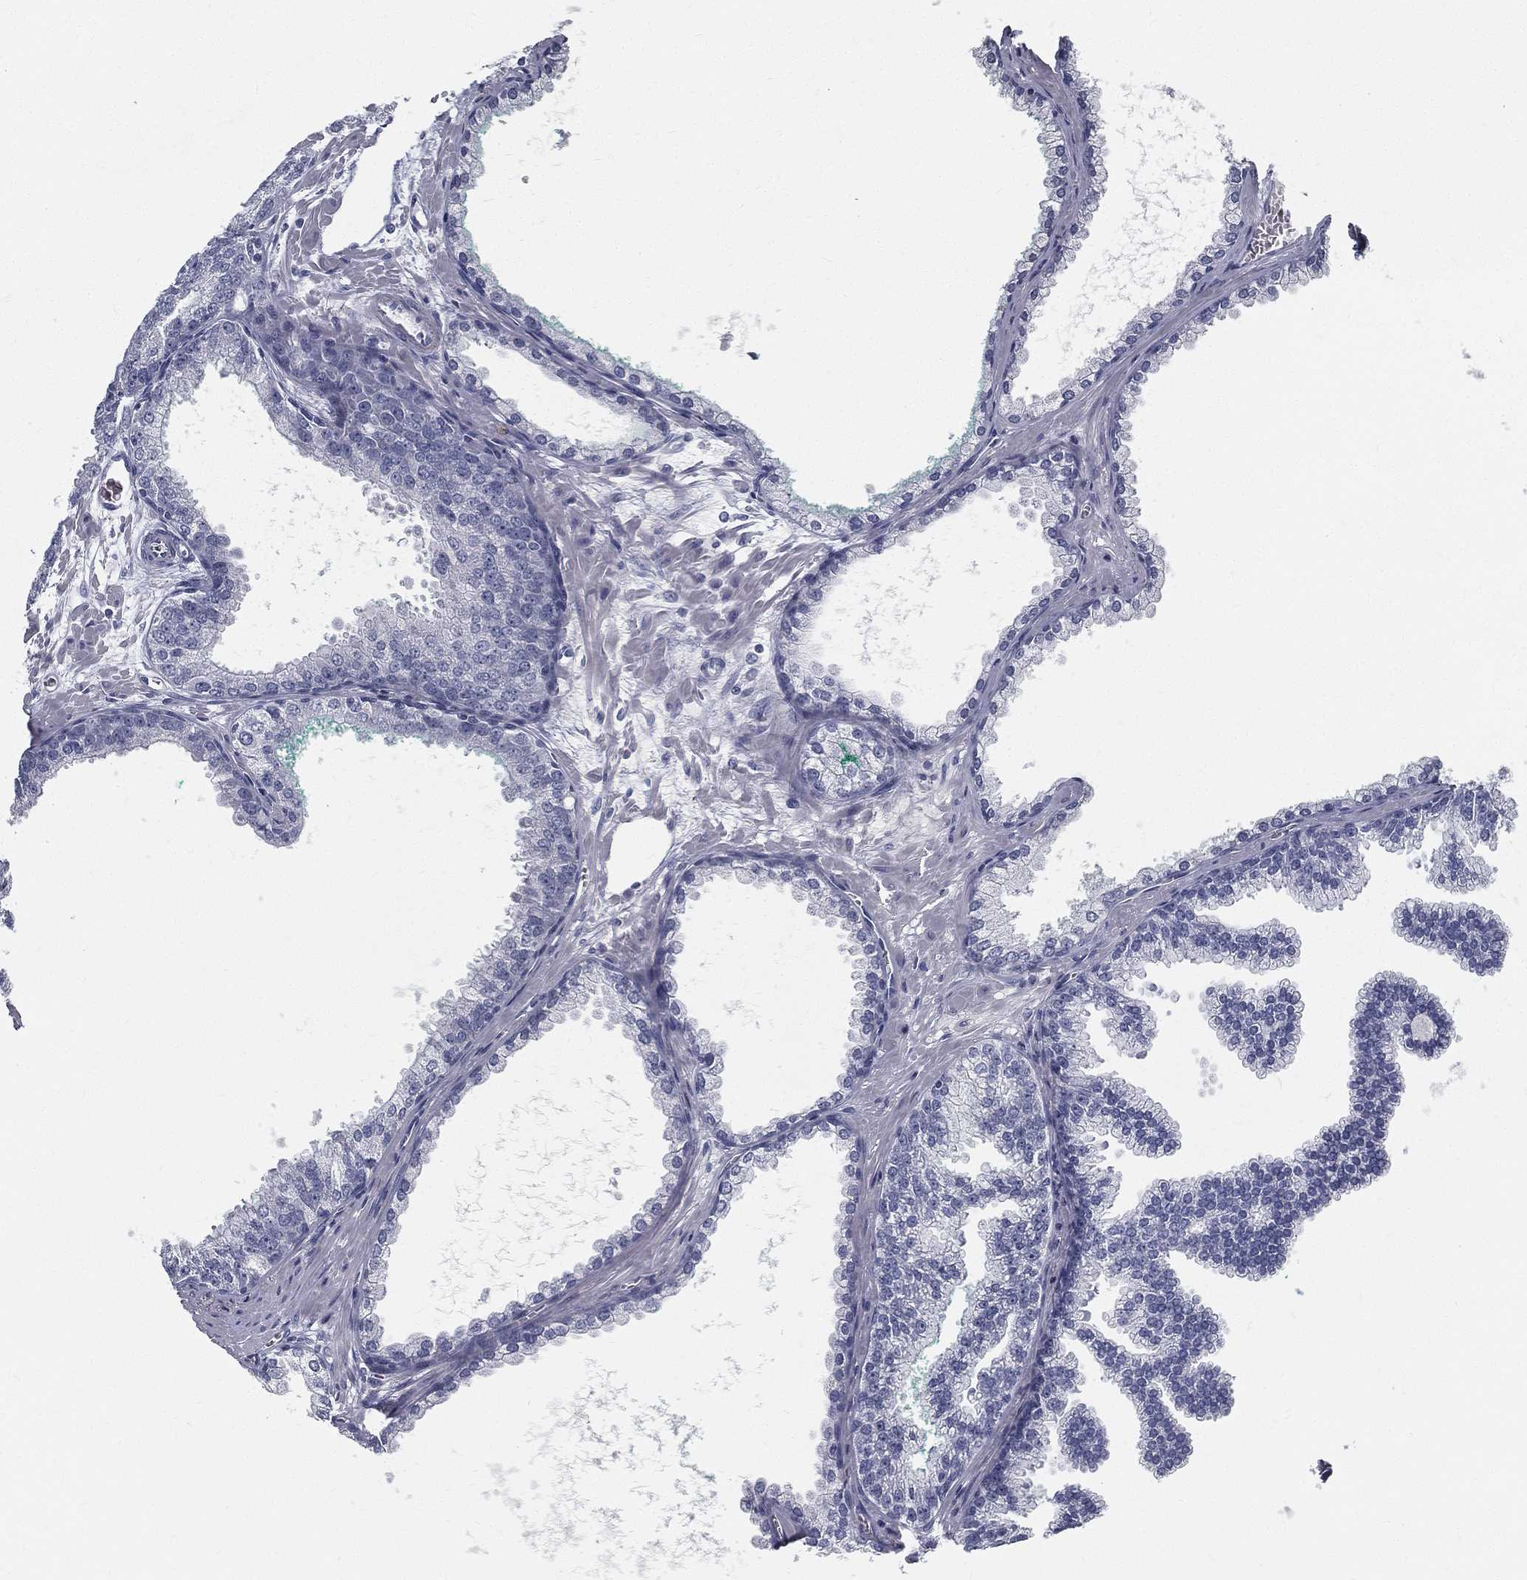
{"staining": {"intensity": "negative", "quantity": "none", "location": "none"}, "tissue": "prostate cancer", "cell_type": "Tumor cells", "image_type": "cancer", "snomed": [{"axis": "morphology", "description": "Adenocarcinoma, NOS"}, {"axis": "topography", "description": "Prostate"}], "caption": "Immunohistochemistry photomicrograph of human adenocarcinoma (prostate) stained for a protein (brown), which shows no expression in tumor cells.", "gene": "SPPL2C", "patient": {"sex": "male", "age": 67}}